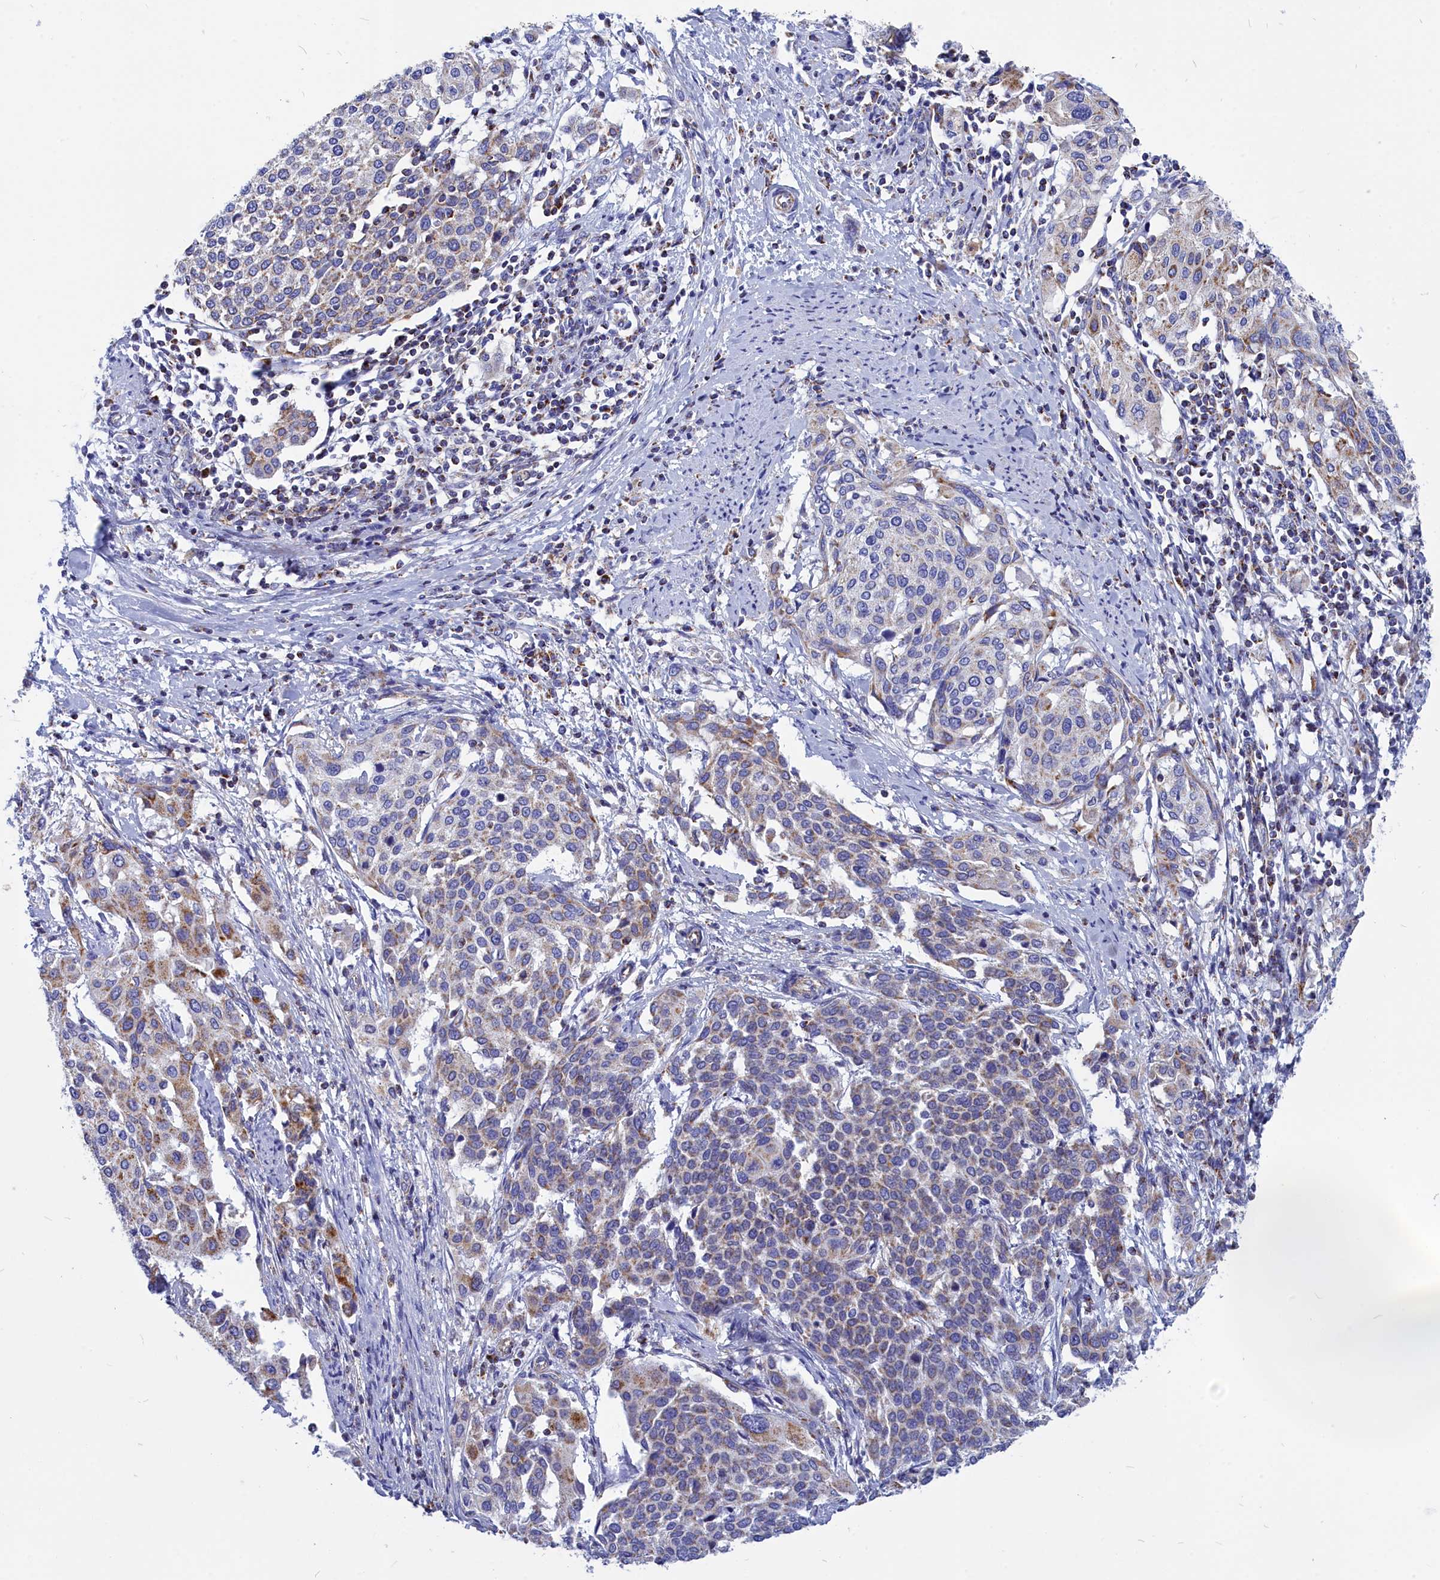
{"staining": {"intensity": "moderate", "quantity": "25%-75%", "location": "cytoplasmic/membranous"}, "tissue": "cervical cancer", "cell_type": "Tumor cells", "image_type": "cancer", "snomed": [{"axis": "morphology", "description": "Squamous cell carcinoma, NOS"}, {"axis": "topography", "description": "Cervix"}], "caption": "Immunohistochemistry (IHC) micrograph of cervical cancer stained for a protein (brown), which demonstrates medium levels of moderate cytoplasmic/membranous expression in approximately 25%-75% of tumor cells.", "gene": "CCRL2", "patient": {"sex": "female", "age": 44}}